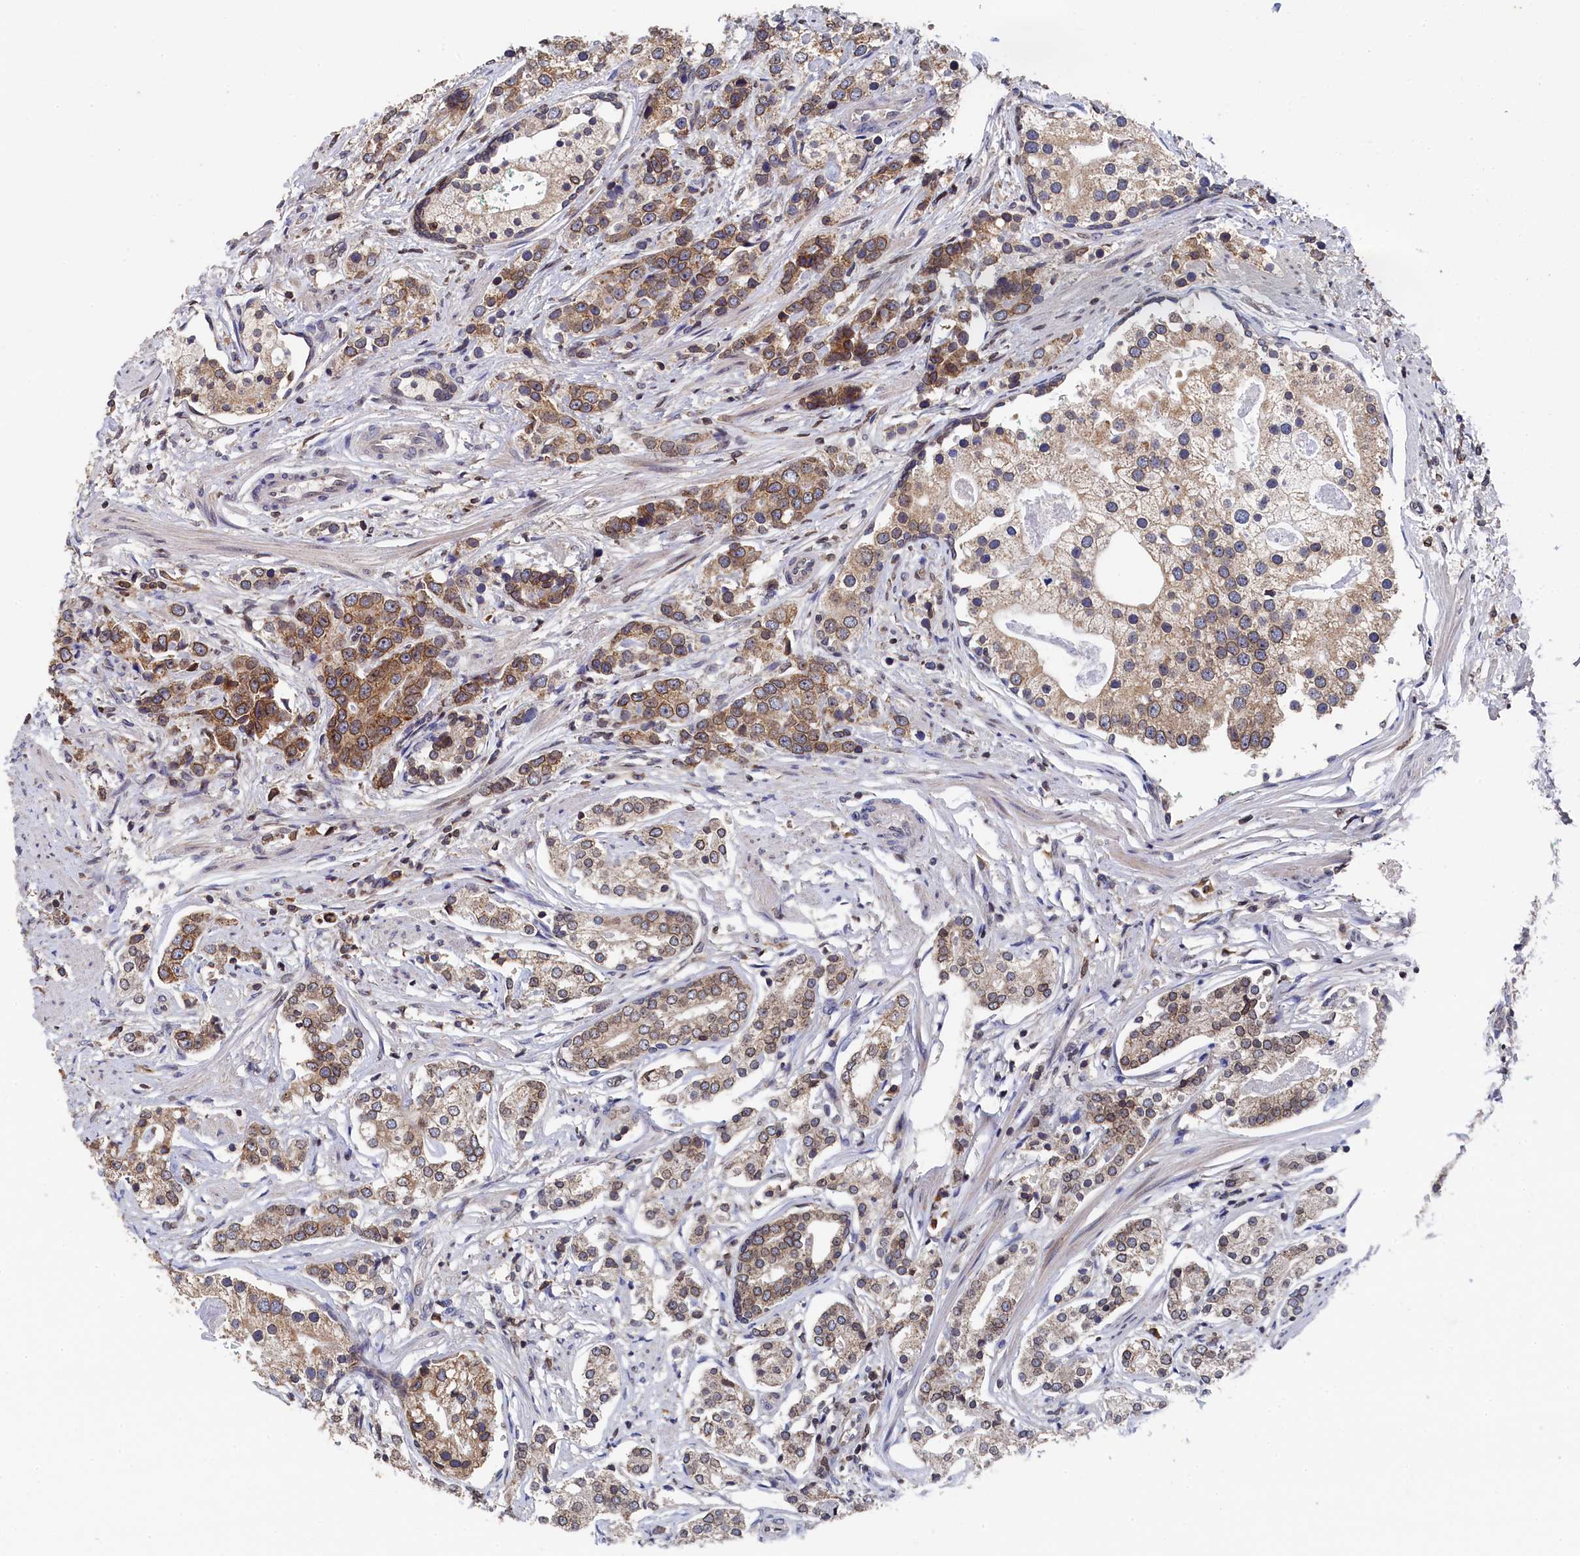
{"staining": {"intensity": "moderate", "quantity": ">75%", "location": "cytoplasmic/membranous"}, "tissue": "prostate cancer", "cell_type": "Tumor cells", "image_type": "cancer", "snomed": [{"axis": "morphology", "description": "Adenocarcinoma, High grade"}, {"axis": "topography", "description": "Prostate"}], "caption": "This histopathology image shows IHC staining of high-grade adenocarcinoma (prostate), with medium moderate cytoplasmic/membranous positivity in approximately >75% of tumor cells.", "gene": "ANKEF1", "patient": {"sex": "male", "age": 69}}